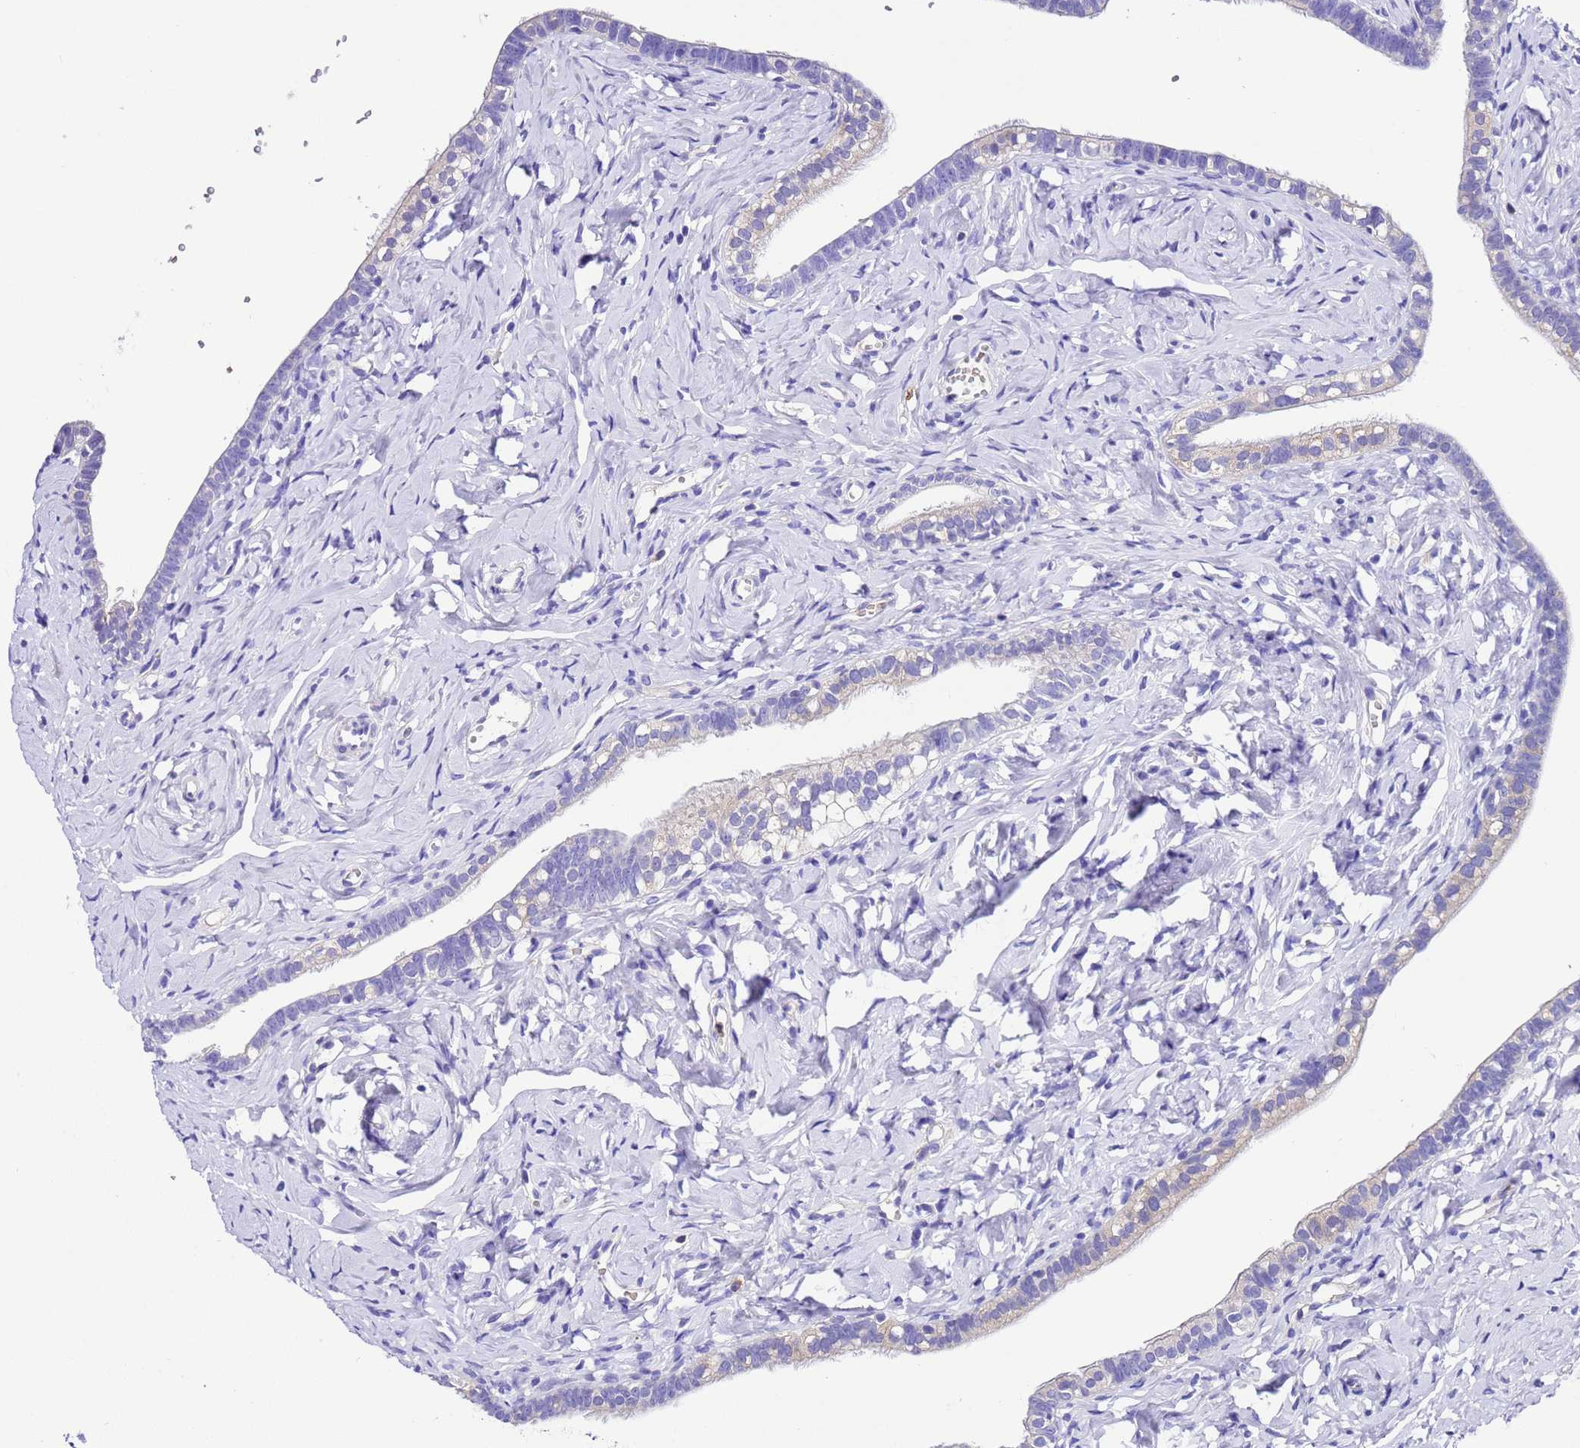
{"staining": {"intensity": "negative", "quantity": "none", "location": "none"}, "tissue": "fallopian tube", "cell_type": "Glandular cells", "image_type": "normal", "snomed": [{"axis": "morphology", "description": "Normal tissue, NOS"}, {"axis": "topography", "description": "Fallopian tube"}], "caption": "A micrograph of human fallopian tube is negative for staining in glandular cells. Brightfield microscopy of immunohistochemistry stained with DAB (3,3'-diaminobenzidine) (brown) and hematoxylin (blue), captured at high magnification.", "gene": "UGT2A1", "patient": {"sex": "female", "age": 66}}